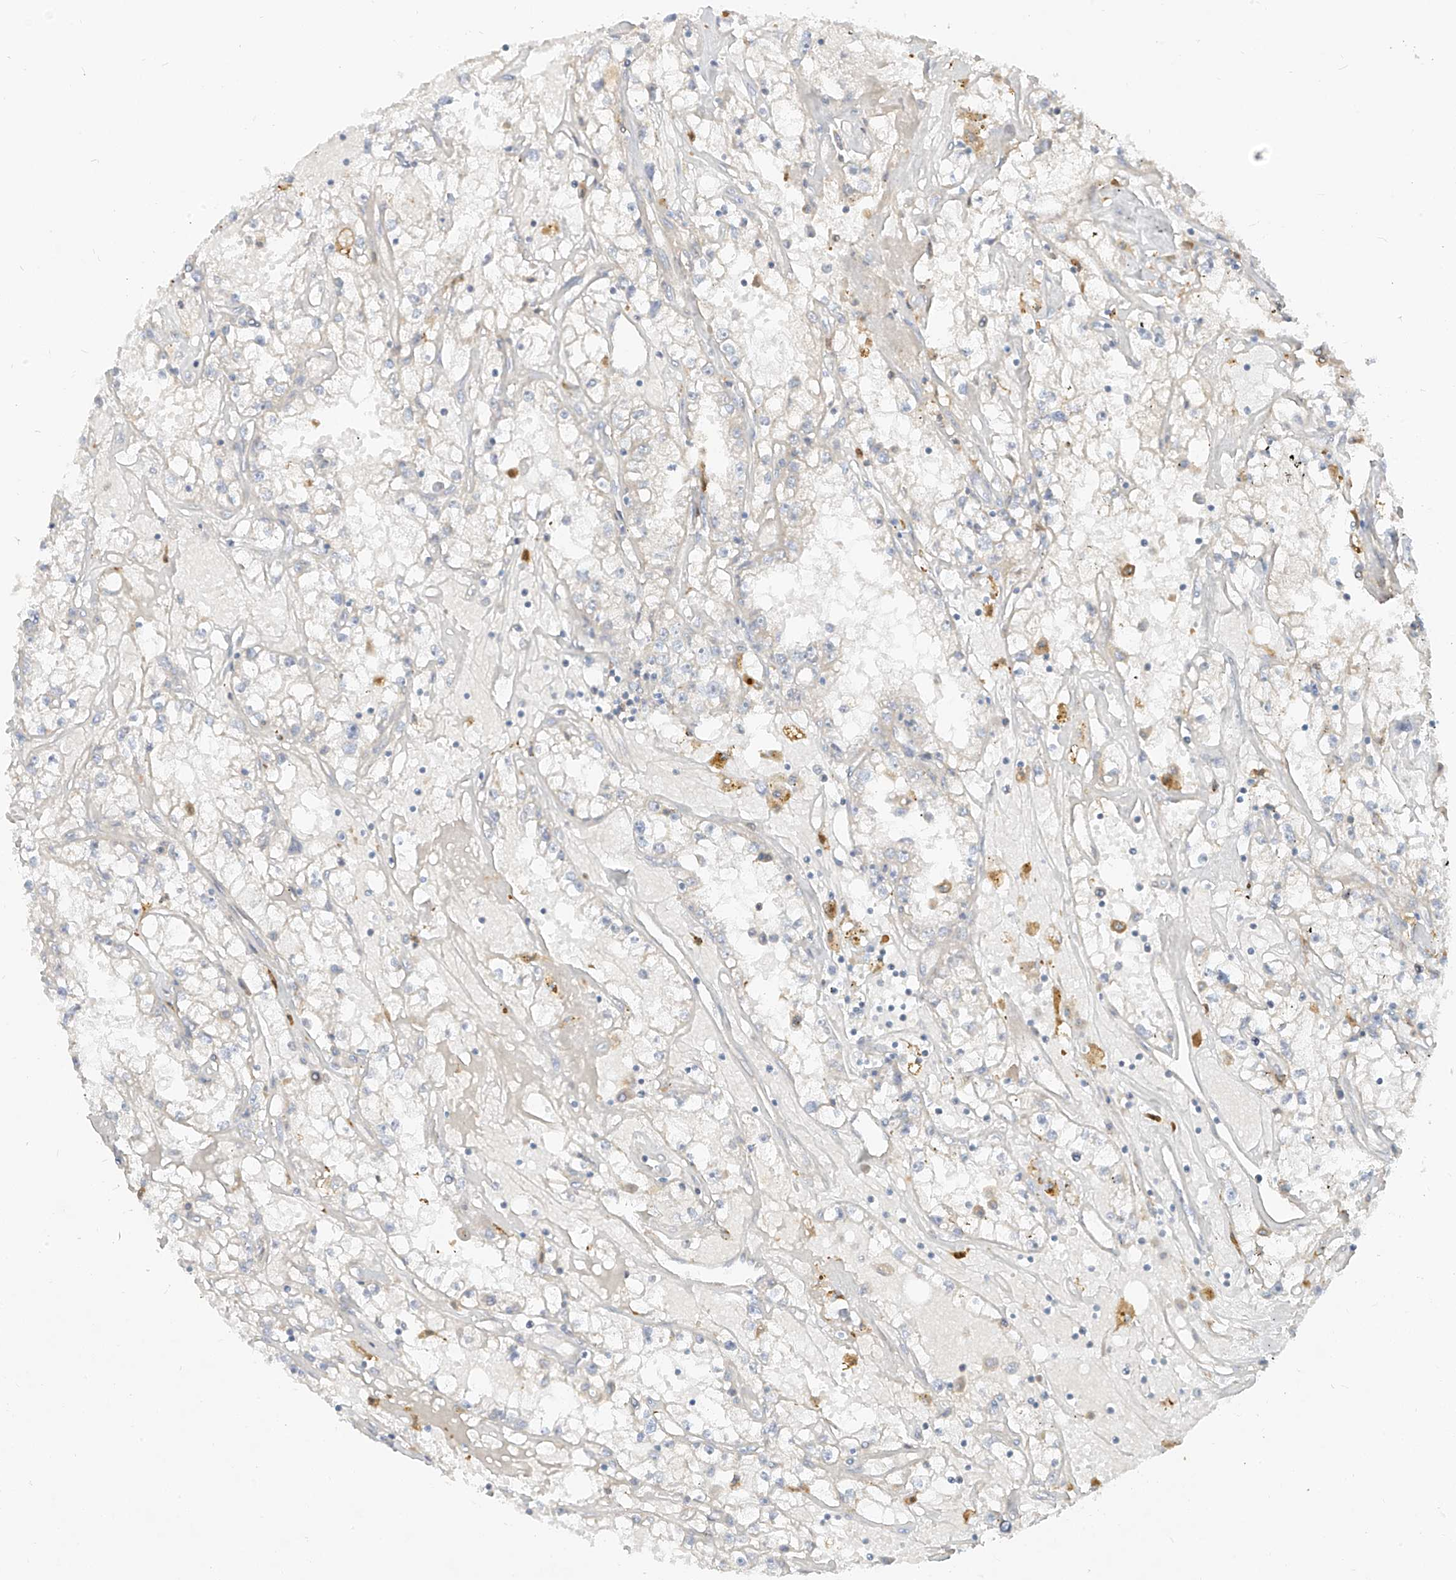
{"staining": {"intensity": "negative", "quantity": "none", "location": "none"}, "tissue": "renal cancer", "cell_type": "Tumor cells", "image_type": "cancer", "snomed": [{"axis": "morphology", "description": "Adenocarcinoma, NOS"}, {"axis": "topography", "description": "Kidney"}], "caption": "Renal cancer (adenocarcinoma) was stained to show a protein in brown. There is no significant staining in tumor cells.", "gene": "C2orf42", "patient": {"sex": "male", "age": 56}}